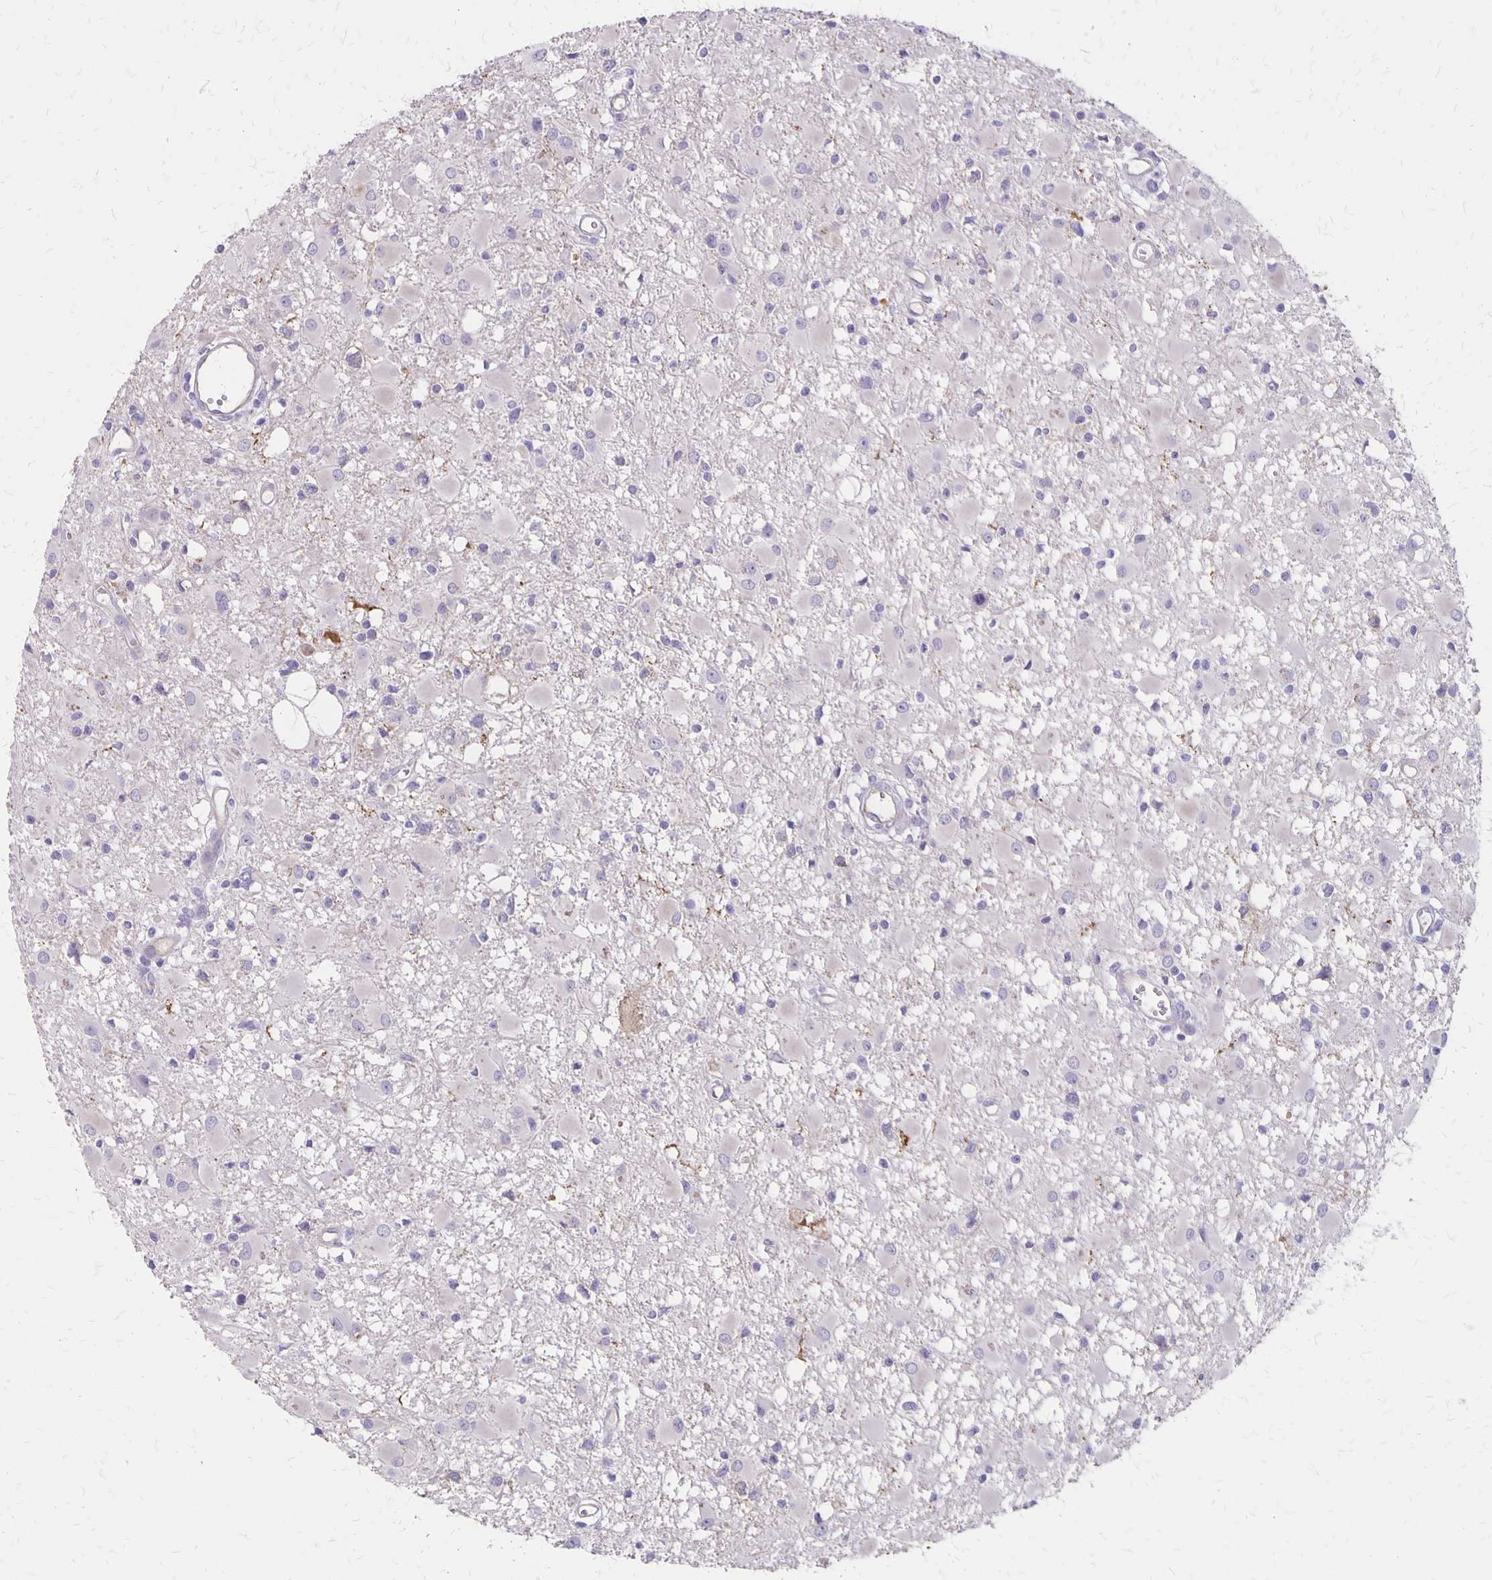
{"staining": {"intensity": "negative", "quantity": "none", "location": "none"}, "tissue": "glioma", "cell_type": "Tumor cells", "image_type": "cancer", "snomed": [{"axis": "morphology", "description": "Glioma, malignant, High grade"}, {"axis": "topography", "description": "Brain"}], "caption": "Tumor cells show no significant positivity in high-grade glioma (malignant). (IHC, brightfield microscopy, high magnification).", "gene": "HOMER1", "patient": {"sex": "male", "age": 54}}